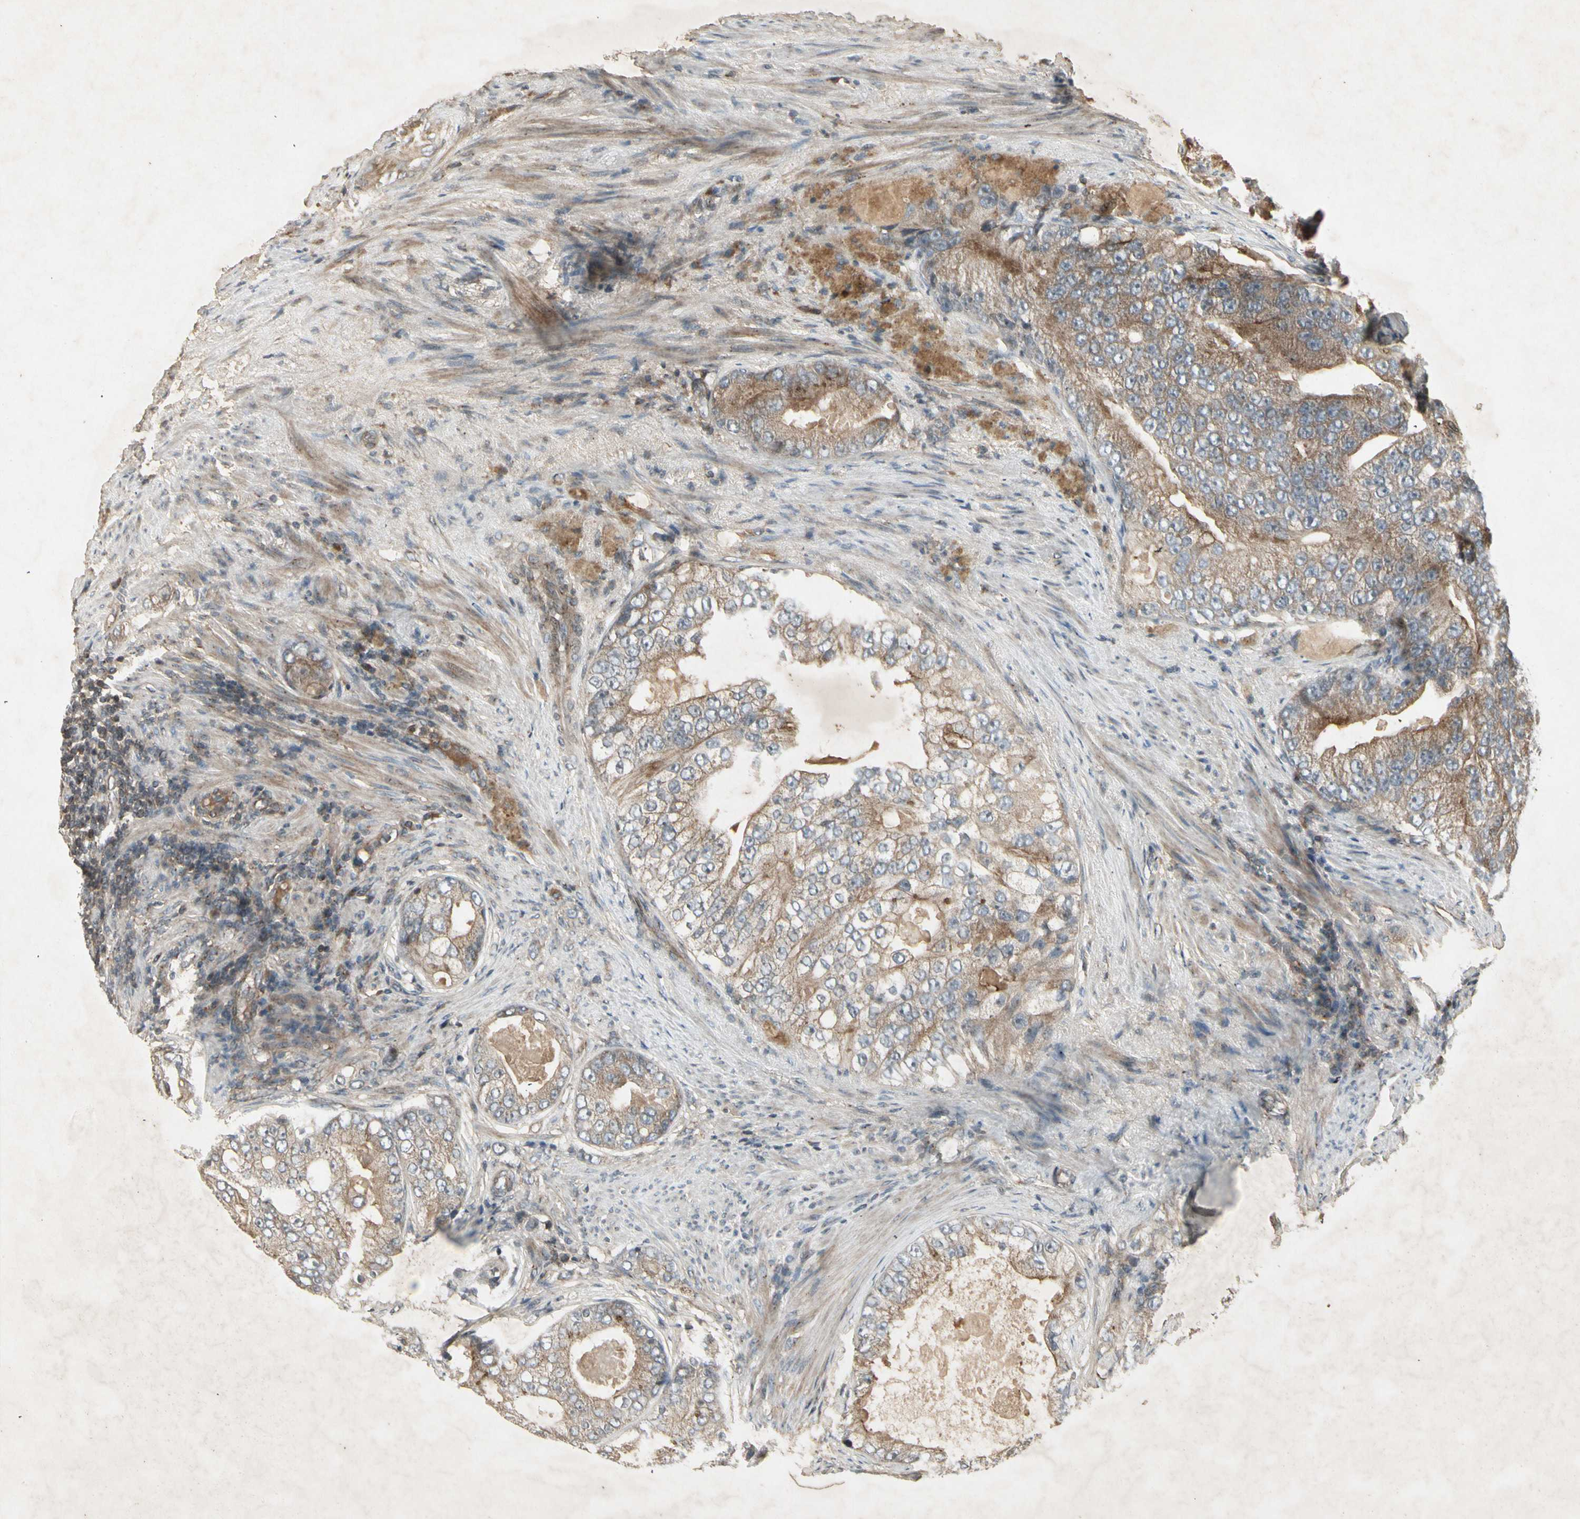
{"staining": {"intensity": "weak", "quantity": ">75%", "location": "cytoplasmic/membranous"}, "tissue": "prostate cancer", "cell_type": "Tumor cells", "image_type": "cancer", "snomed": [{"axis": "morphology", "description": "Adenocarcinoma, High grade"}, {"axis": "topography", "description": "Prostate"}], "caption": "Prostate adenocarcinoma (high-grade) tissue exhibits weak cytoplasmic/membranous staining in approximately >75% of tumor cells, visualized by immunohistochemistry. (brown staining indicates protein expression, while blue staining denotes nuclei).", "gene": "TEK", "patient": {"sex": "male", "age": 66}}